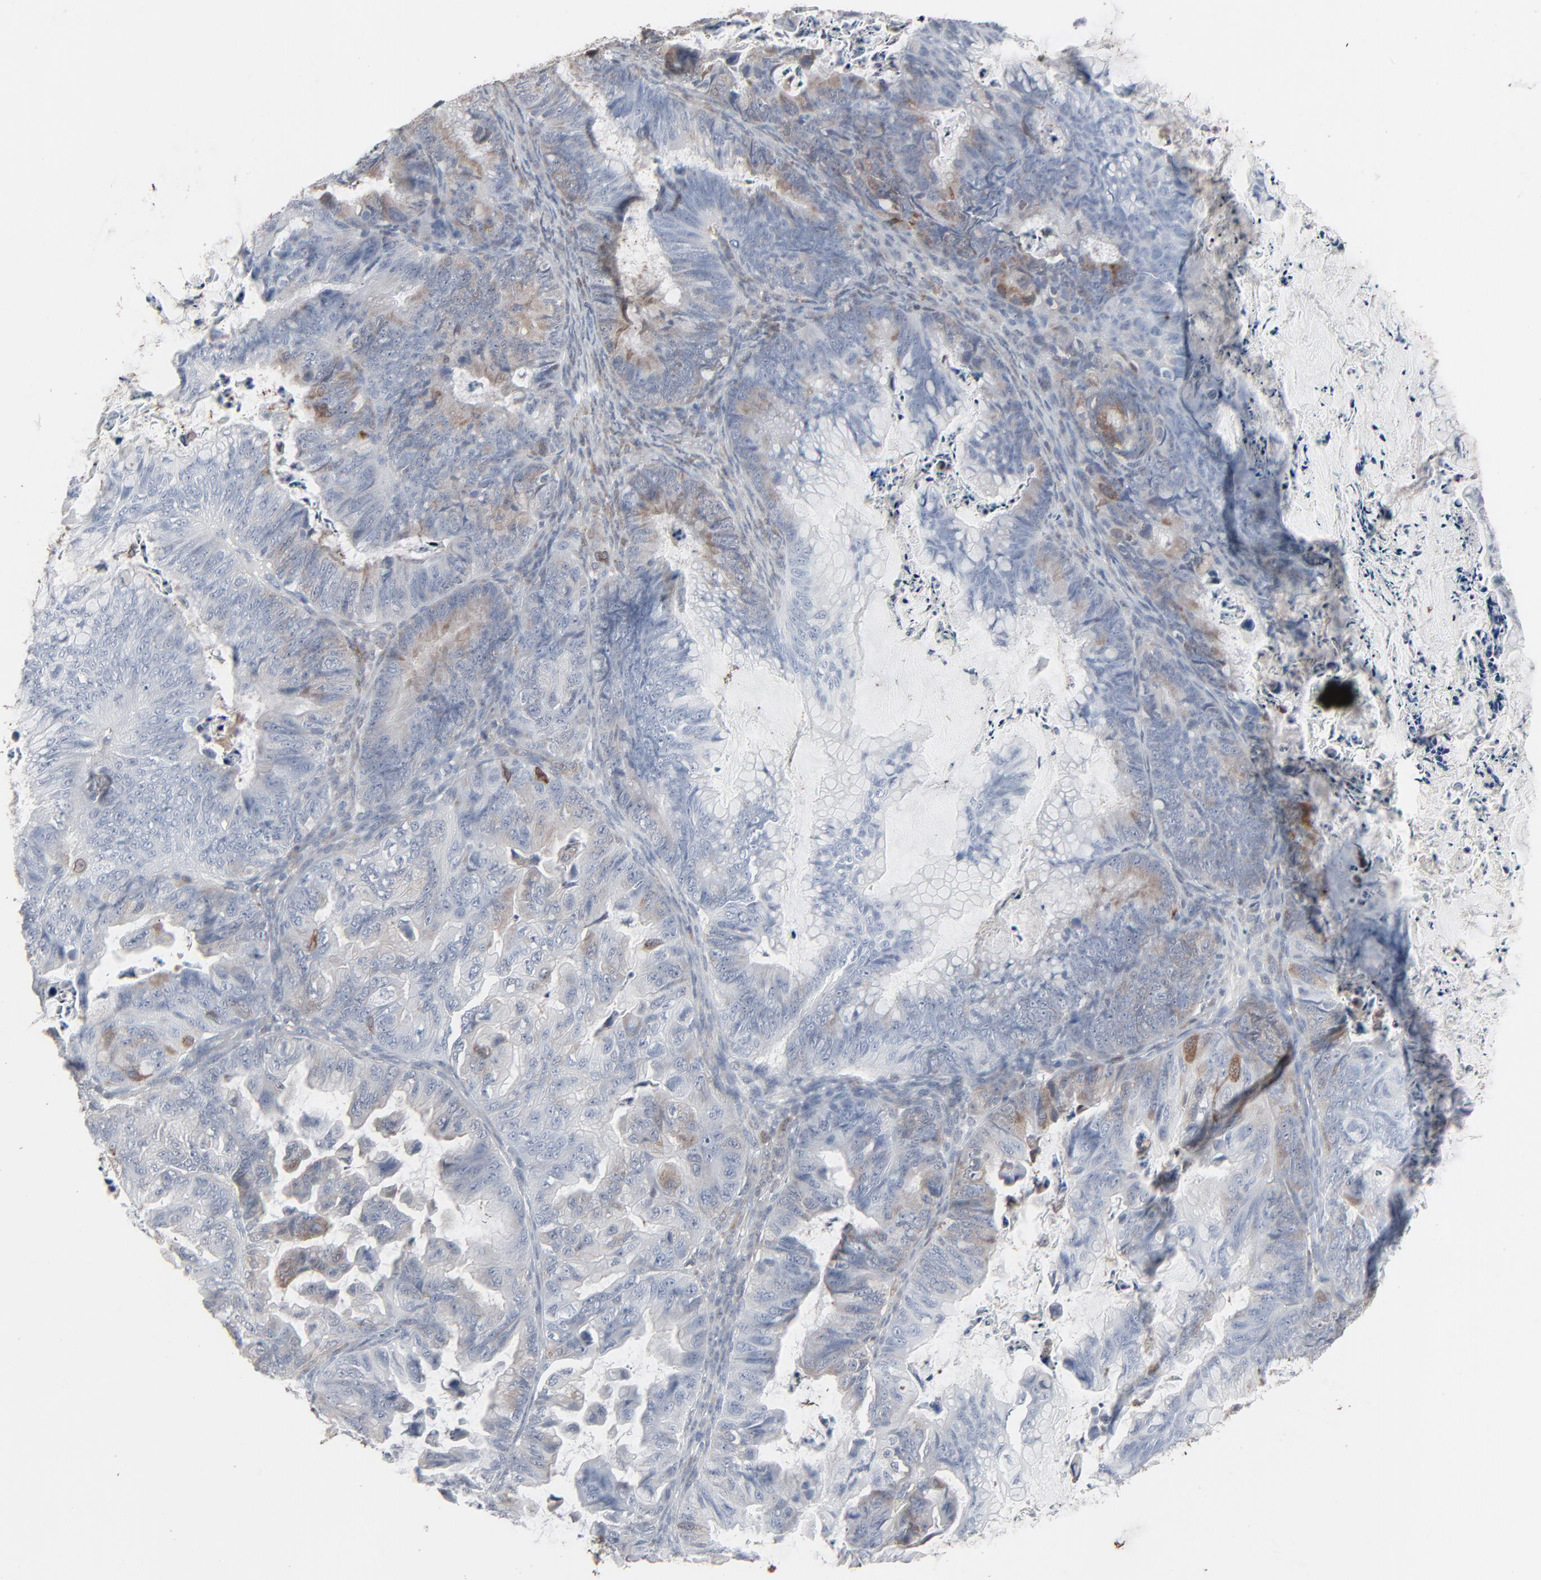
{"staining": {"intensity": "weak", "quantity": "<25%", "location": "cytoplasmic/membranous"}, "tissue": "ovarian cancer", "cell_type": "Tumor cells", "image_type": "cancer", "snomed": [{"axis": "morphology", "description": "Cystadenocarcinoma, mucinous, NOS"}, {"axis": "topography", "description": "Ovary"}], "caption": "Immunohistochemical staining of ovarian cancer (mucinous cystadenocarcinoma) shows no significant expression in tumor cells. The staining was performed using DAB to visualize the protein expression in brown, while the nuclei were stained in blue with hematoxylin (Magnification: 20x).", "gene": "PHGDH", "patient": {"sex": "female", "age": 36}}